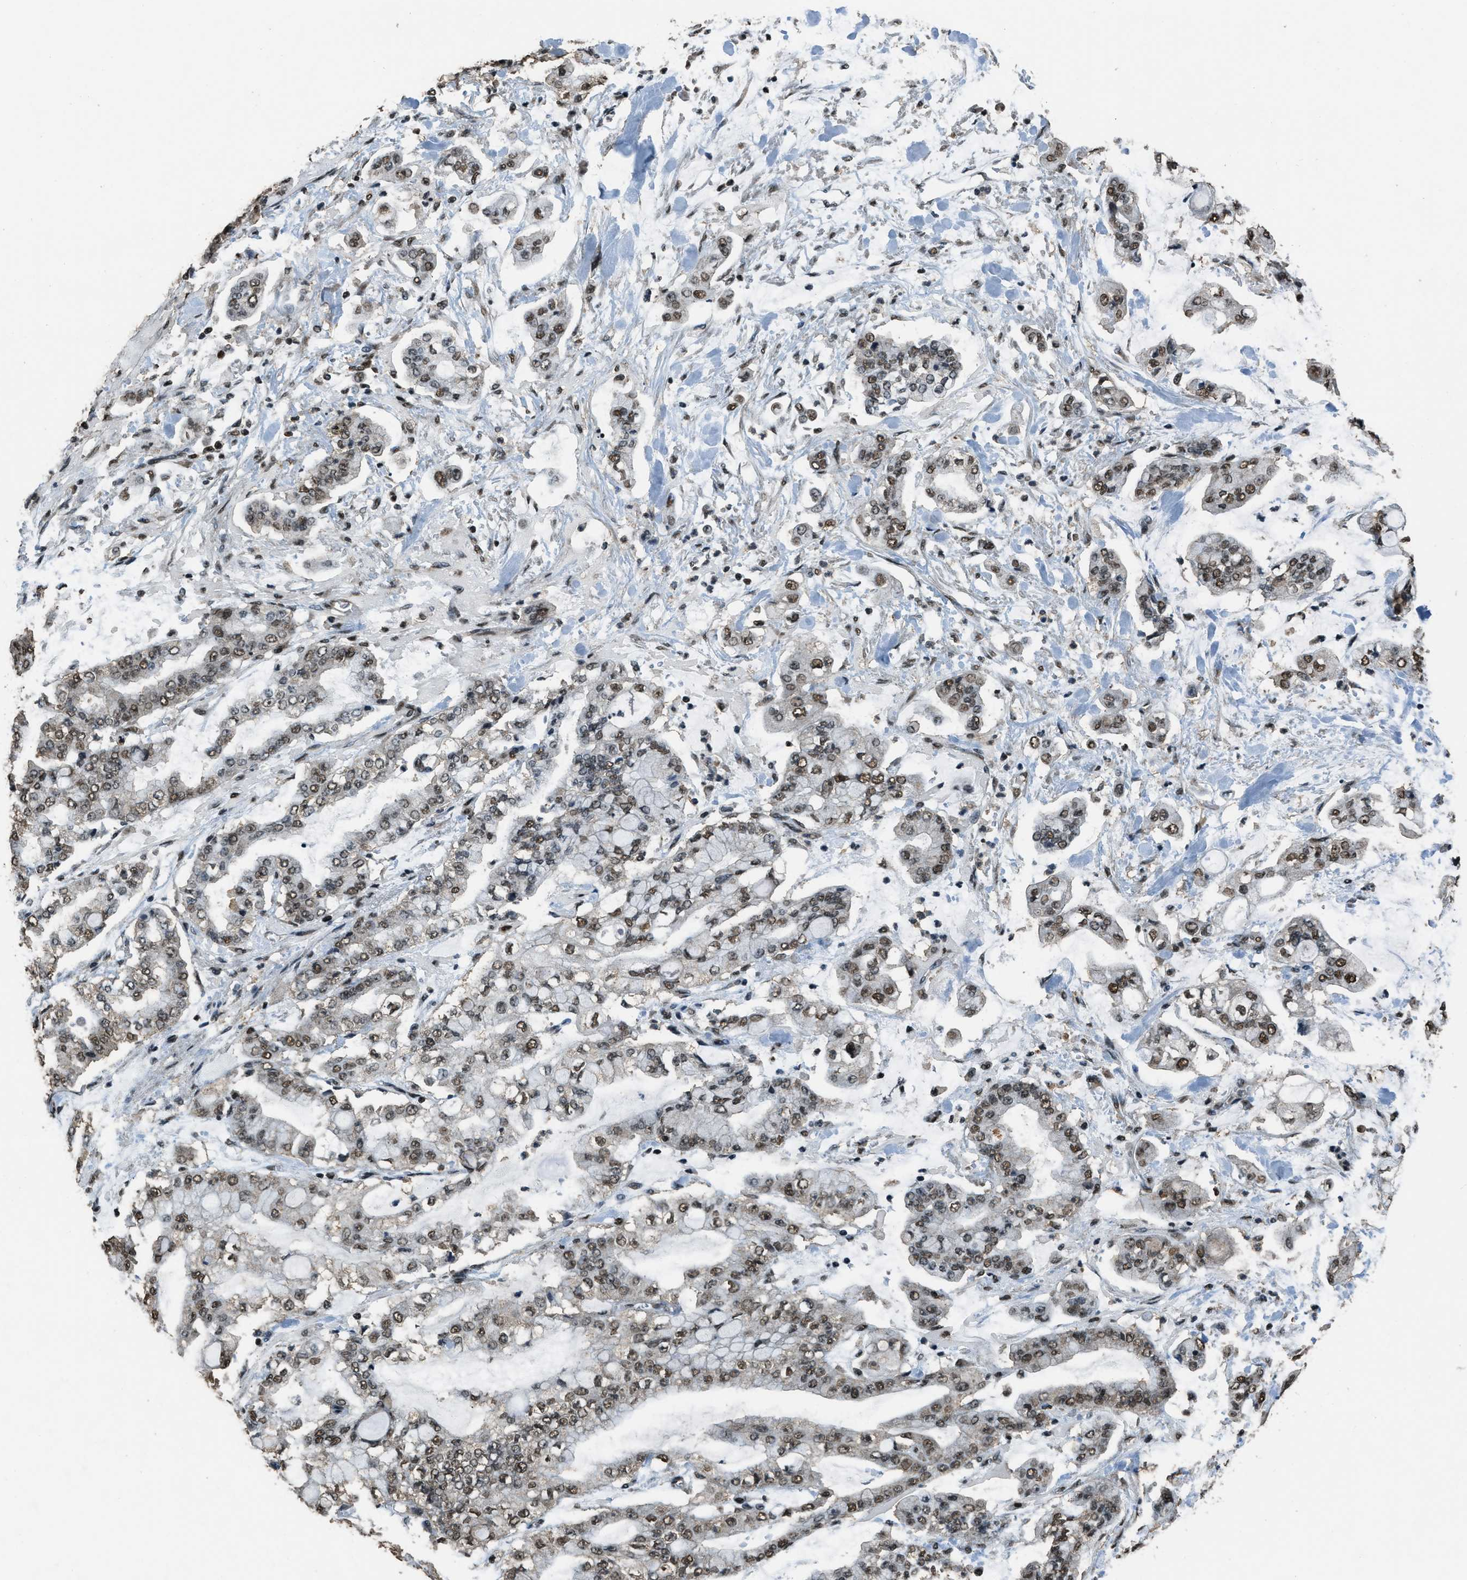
{"staining": {"intensity": "moderate", "quantity": ">75%", "location": "nuclear"}, "tissue": "stomach cancer", "cell_type": "Tumor cells", "image_type": "cancer", "snomed": [{"axis": "morphology", "description": "Normal tissue, NOS"}, {"axis": "morphology", "description": "Adenocarcinoma, NOS"}, {"axis": "topography", "description": "Stomach, upper"}, {"axis": "topography", "description": "Stomach"}], "caption": "IHC image of neoplastic tissue: human stomach cancer (adenocarcinoma) stained using IHC demonstrates medium levels of moderate protein expression localized specifically in the nuclear of tumor cells, appearing as a nuclear brown color.", "gene": "MYB", "patient": {"sex": "male", "age": 76}}